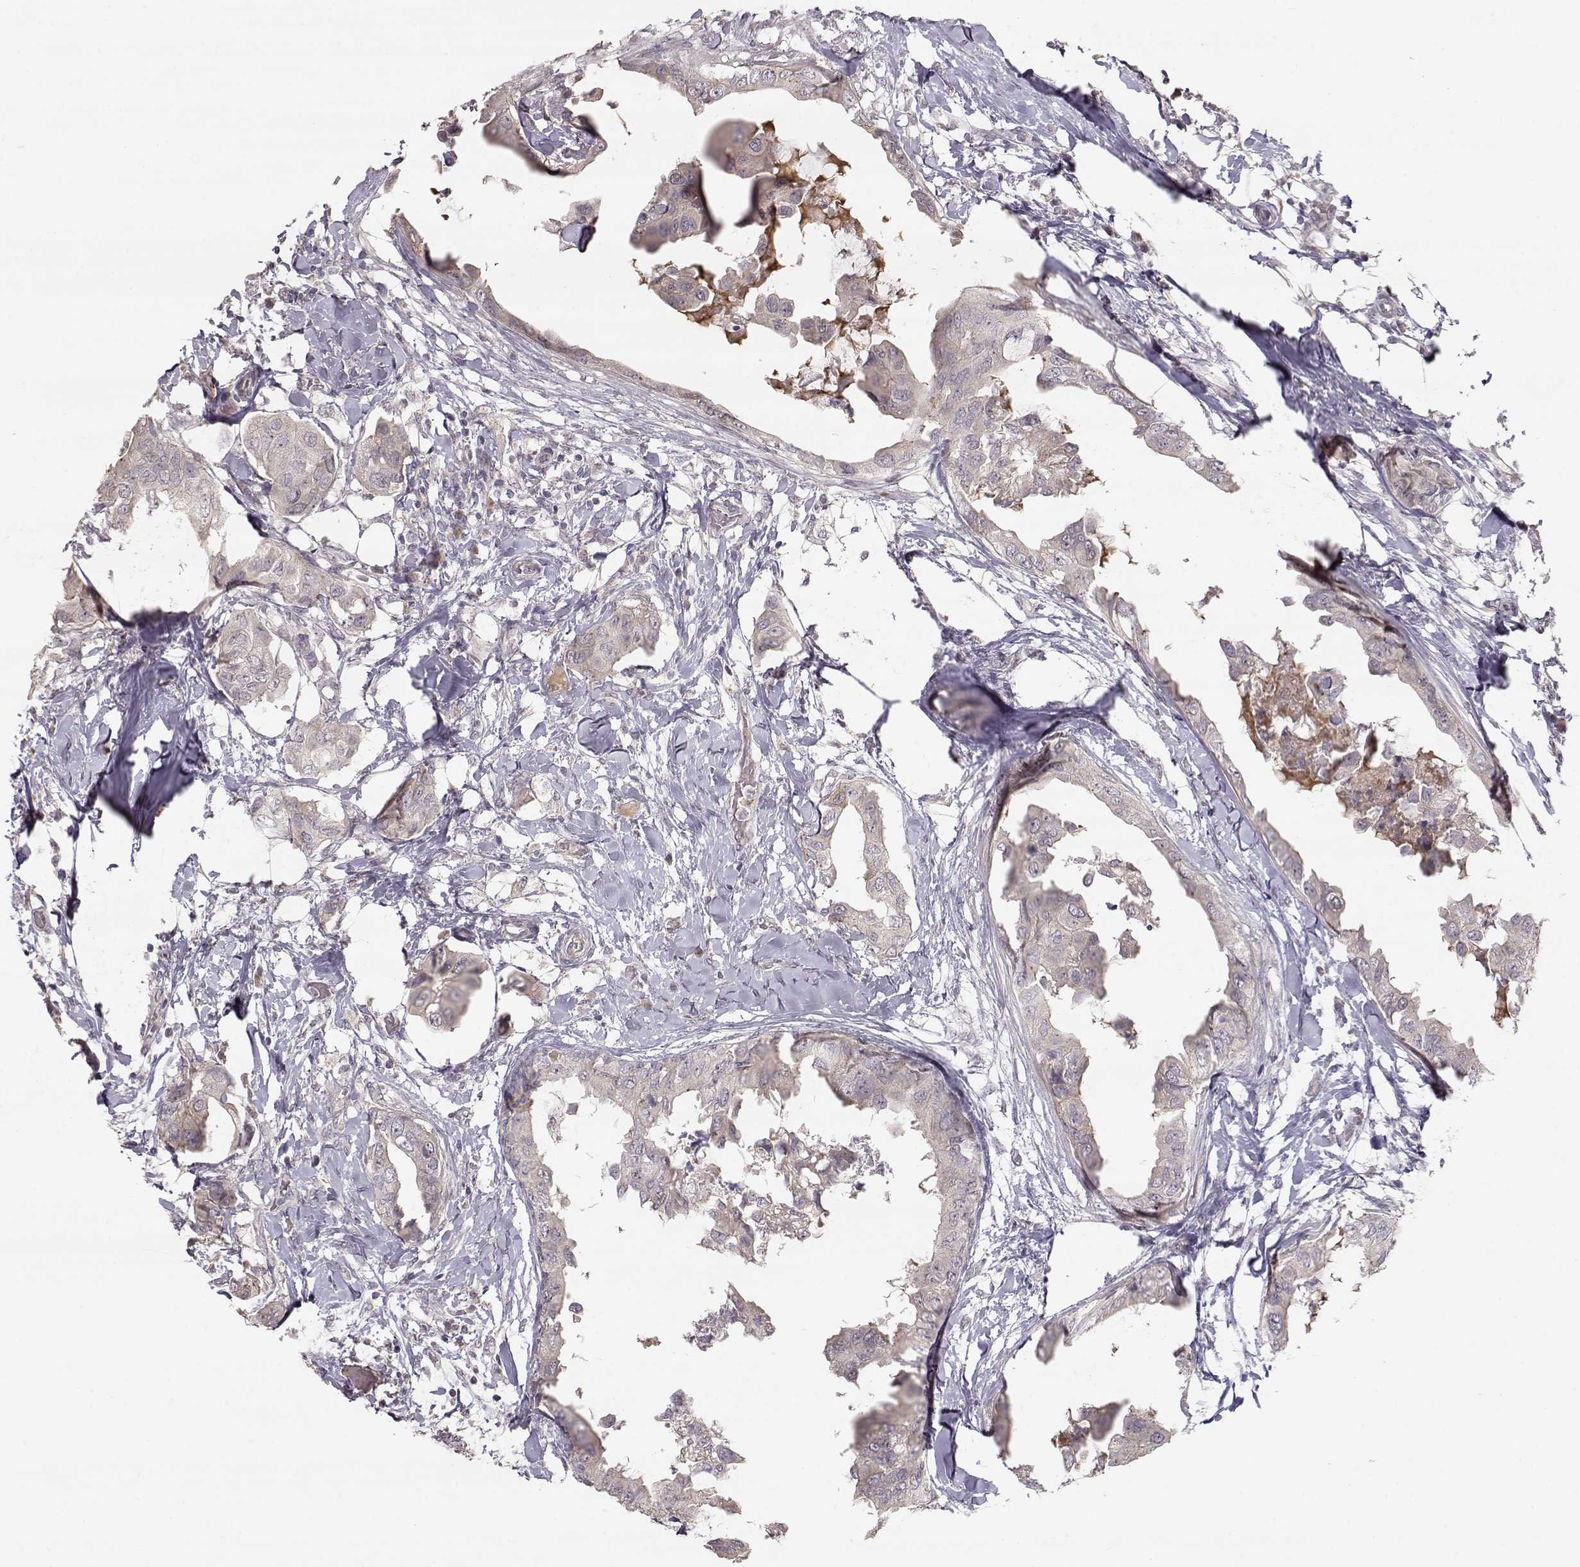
{"staining": {"intensity": "negative", "quantity": "none", "location": "none"}, "tissue": "breast cancer", "cell_type": "Tumor cells", "image_type": "cancer", "snomed": [{"axis": "morphology", "description": "Normal tissue, NOS"}, {"axis": "morphology", "description": "Duct carcinoma"}, {"axis": "topography", "description": "Breast"}], "caption": "An immunohistochemistry (IHC) histopathology image of breast cancer (infiltrating ductal carcinoma) is shown. There is no staining in tumor cells of breast cancer (infiltrating ductal carcinoma).", "gene": "PNMT", "patient": {"sex": "female", "age": 40}}